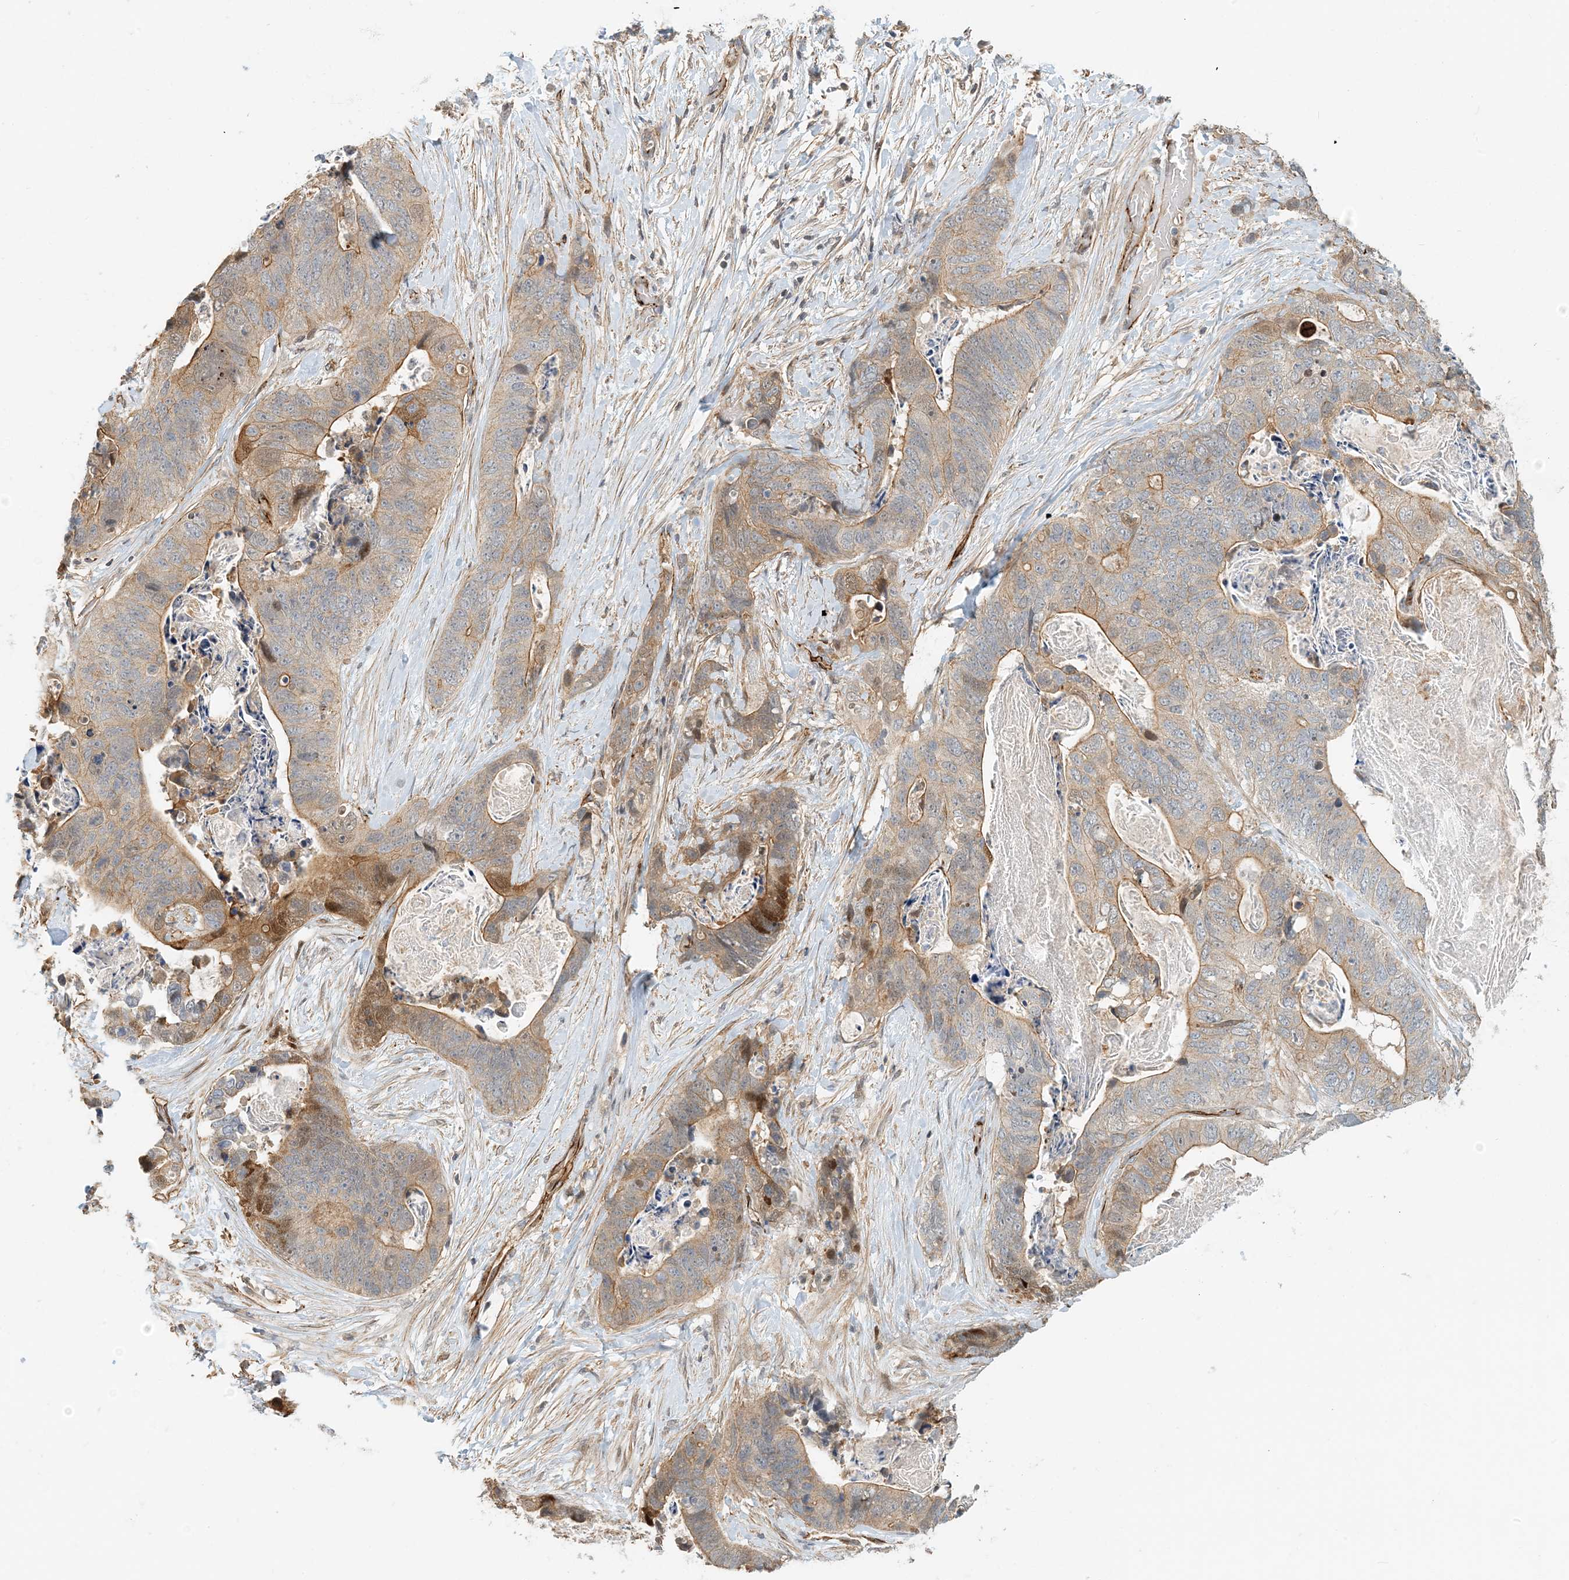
{"staining": {"intensity": "moderate", "quantity": "<25%", "location": "cytoplasmic/membranous"}, "tissue": "stomach cancer", "cell_type": "Tumor cells", "image_type": "cancer", "snomed": [{"axis": "morphology", "description": "Adenocarcinoma, NOS"}, {"axis": "topography", "description": "Stomach"}], "caption": "Immunohistochemistry photomicrograph of neoplastic tissue: human stomach cancer (adenocarcinoma) stained using IHC shows low levels of moderate protein expression localized specifically in the cytoplasmic/membranous of tumor cells, appearing as a cytoplasmic/membranous brown color.", "gene": "MAPKBP1", "patient": {"sex": "female", "age": 89}}